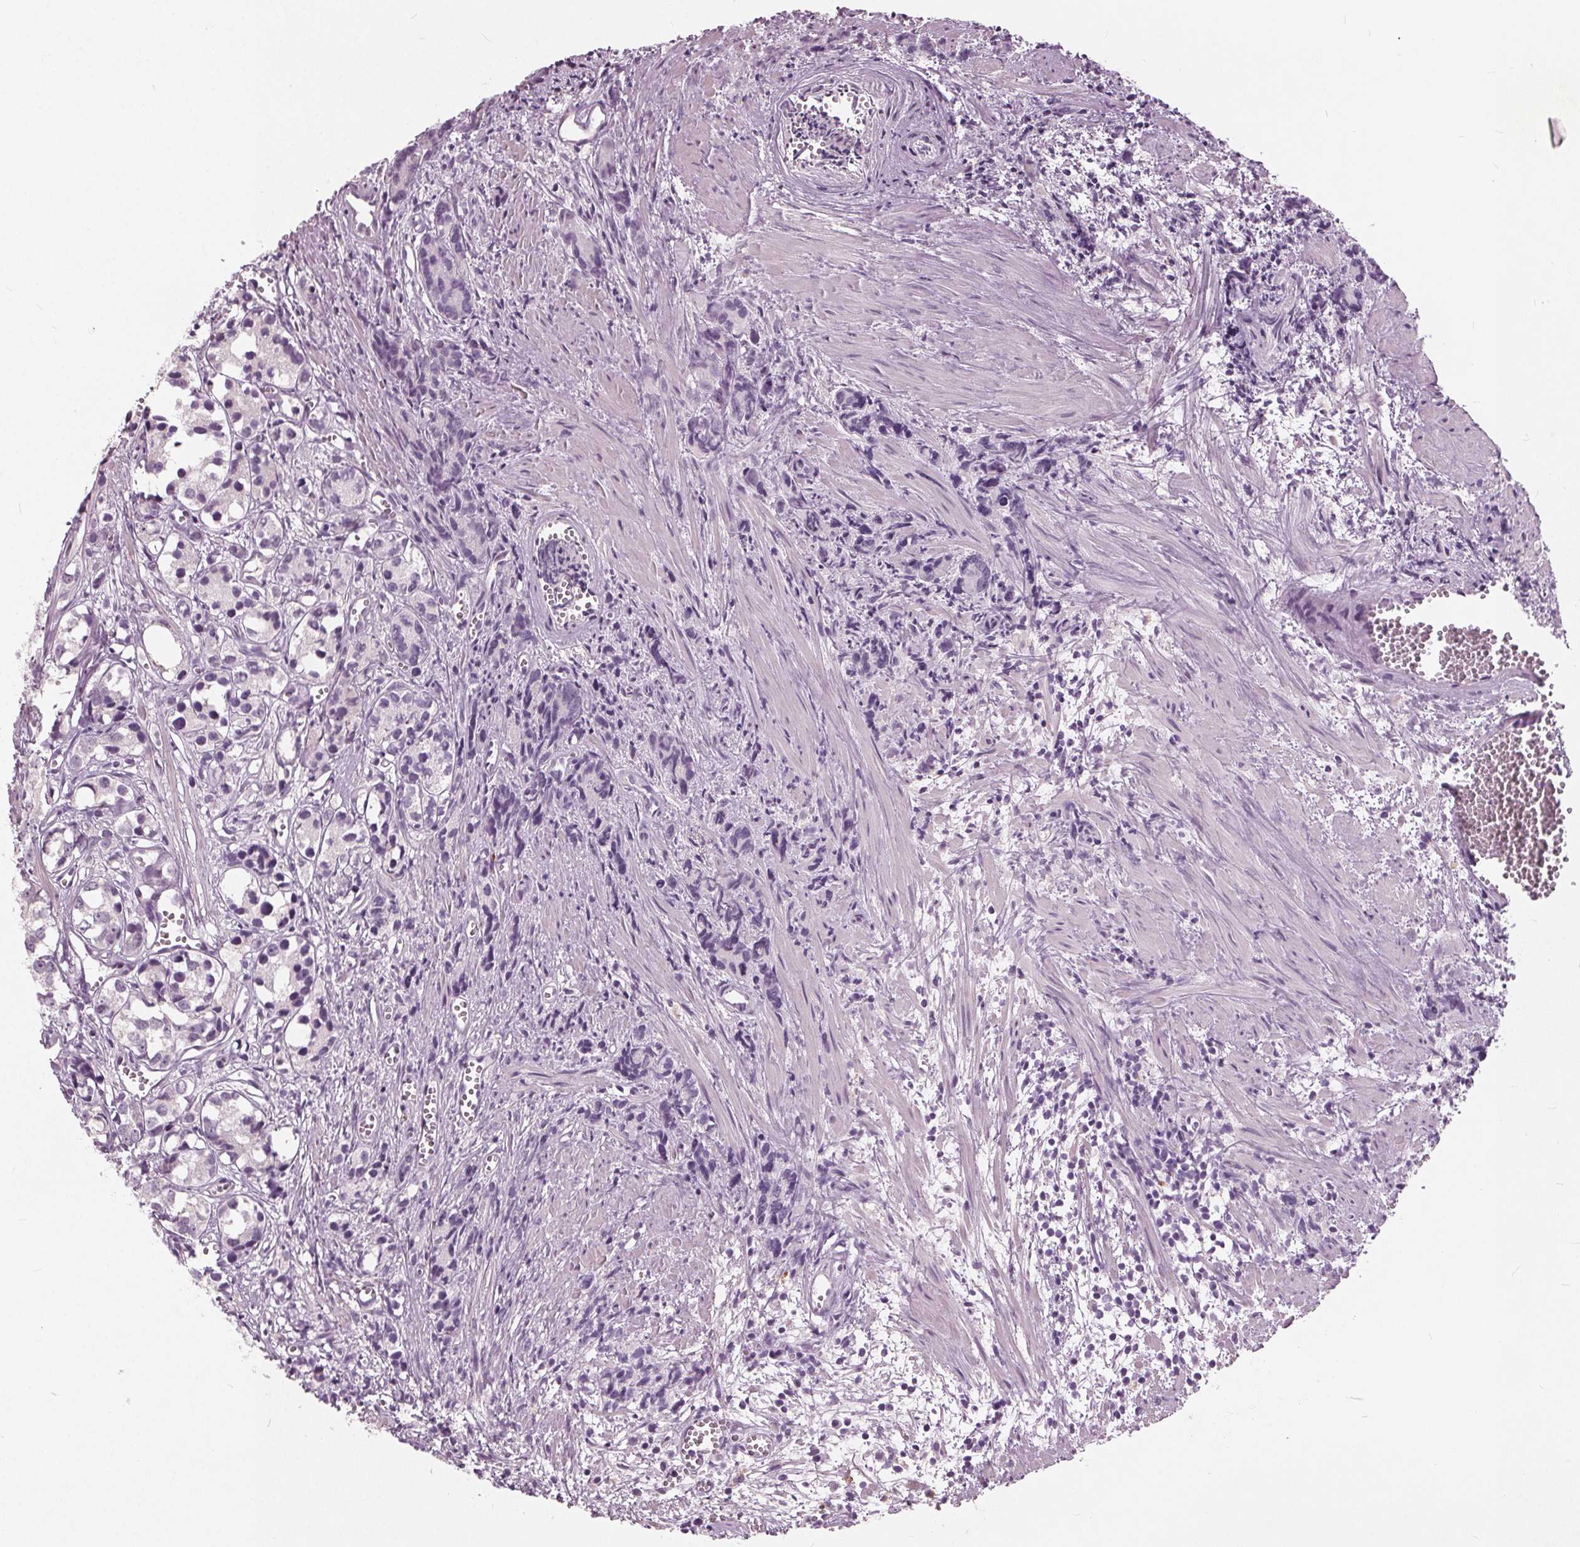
{"staining": {"intensity": "negative", "quantity": "none", "location": "none"}, "tissue": "prostate cancer", "cell_type": "Tumor cells", "image_type": "cancer", "snomed": [{"axis": "morphology", "description": "Adenocarcinoma, High grade"}, {"axis": "topography", "description": "Prostate"}], "caption": "High power microscopy image of an IHC histopathology image of prostate cancer (adenocarcinoma (high-grade)), revealing no significant expression in tumor cells.", "gene": "TKFC", "patient": {"sex": "male", "age": 77}}